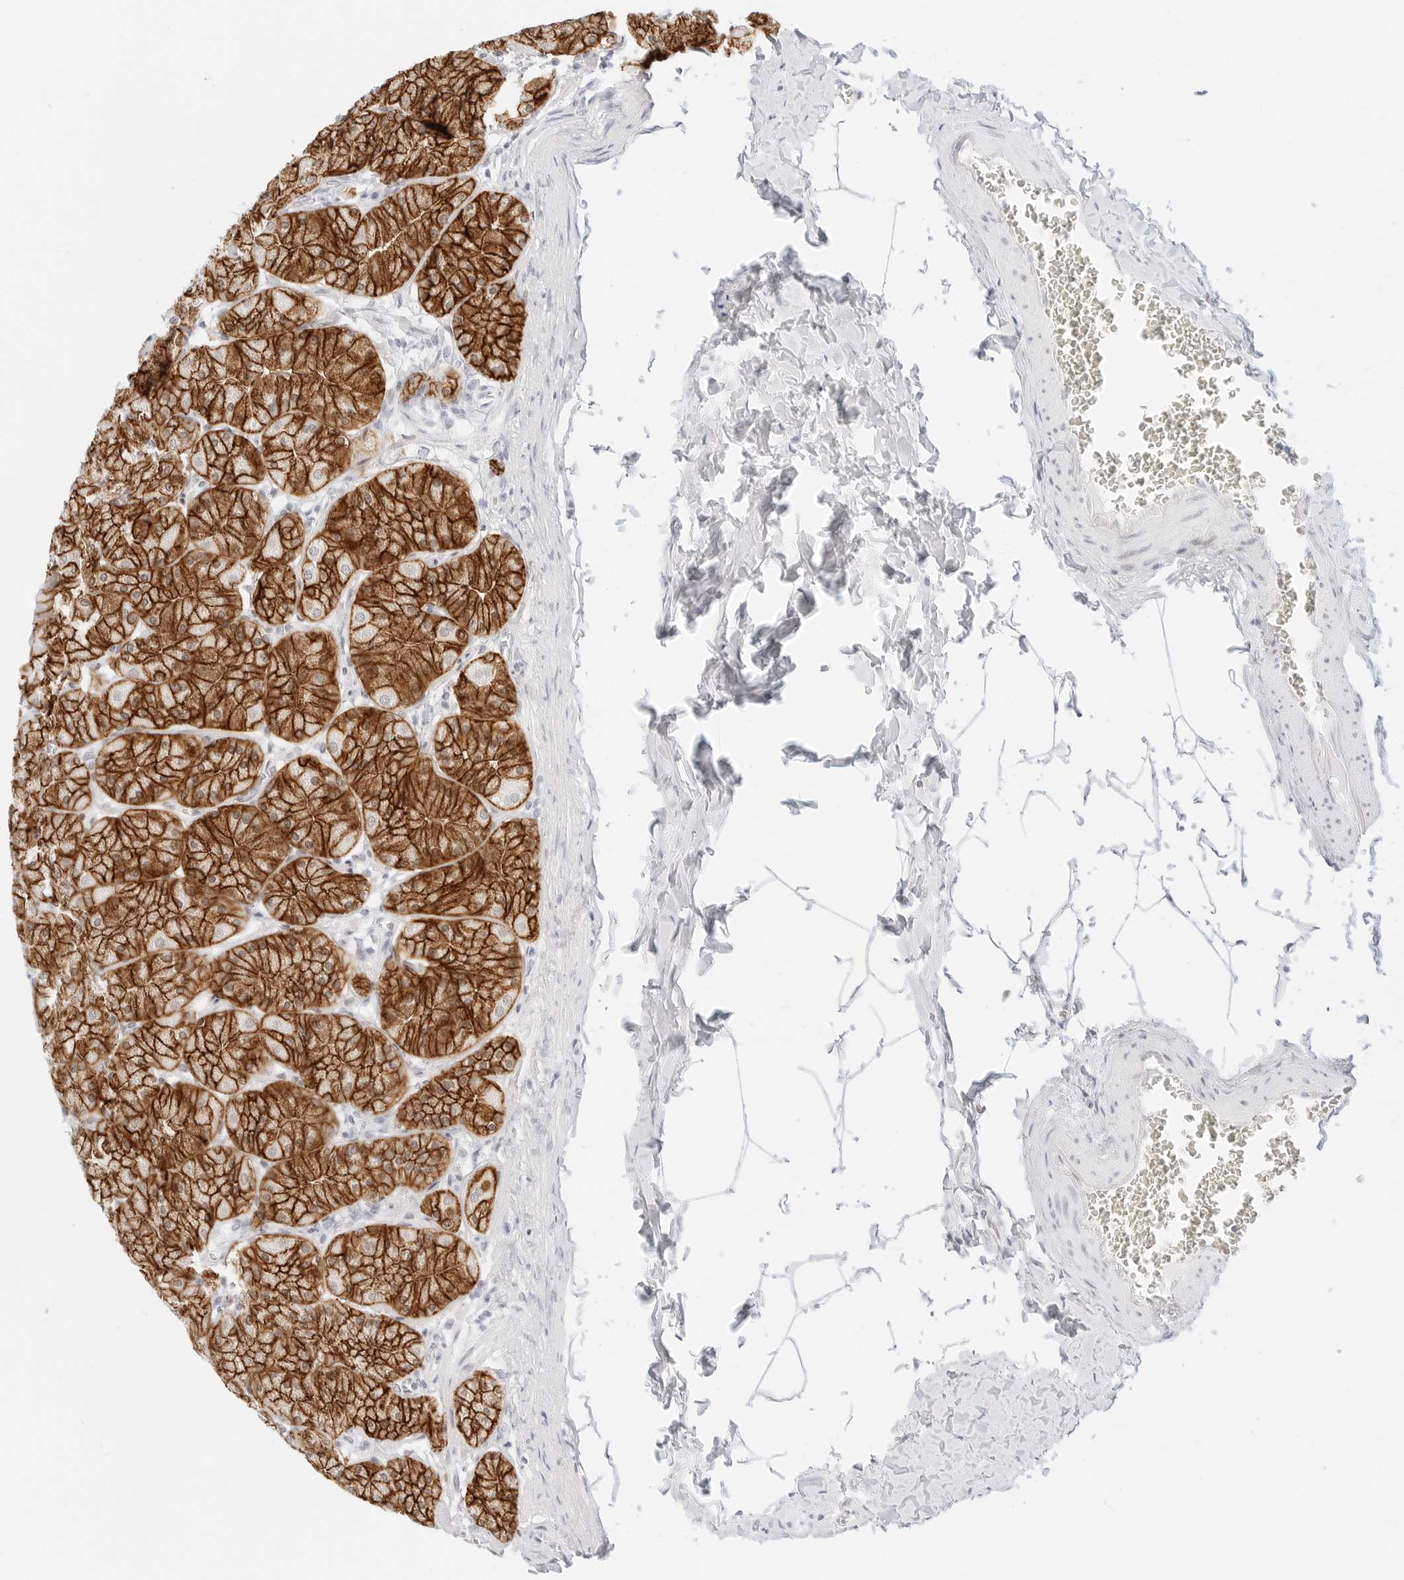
{"staining": {"intensity": "strong", "quantity": ">75%", "location": "cytoplasmic/membranous"}, "tissue": "stomach", "cell_type": "Glandular cells", "image_type": "normal", "snomed": [{"axis": "morphology", "description": "Normal tissue, NOS"}, {"axis": "topography", "description": "Stomach"}], "caption": "Strong cytoplasmic/membranous protein expression is seen in approximately >75% of glandular cells in stomach. (IHC, brightfield microscopy, high magnification).", "gene": "CDH1", "patient": {"sex": "male", "age": 42}}